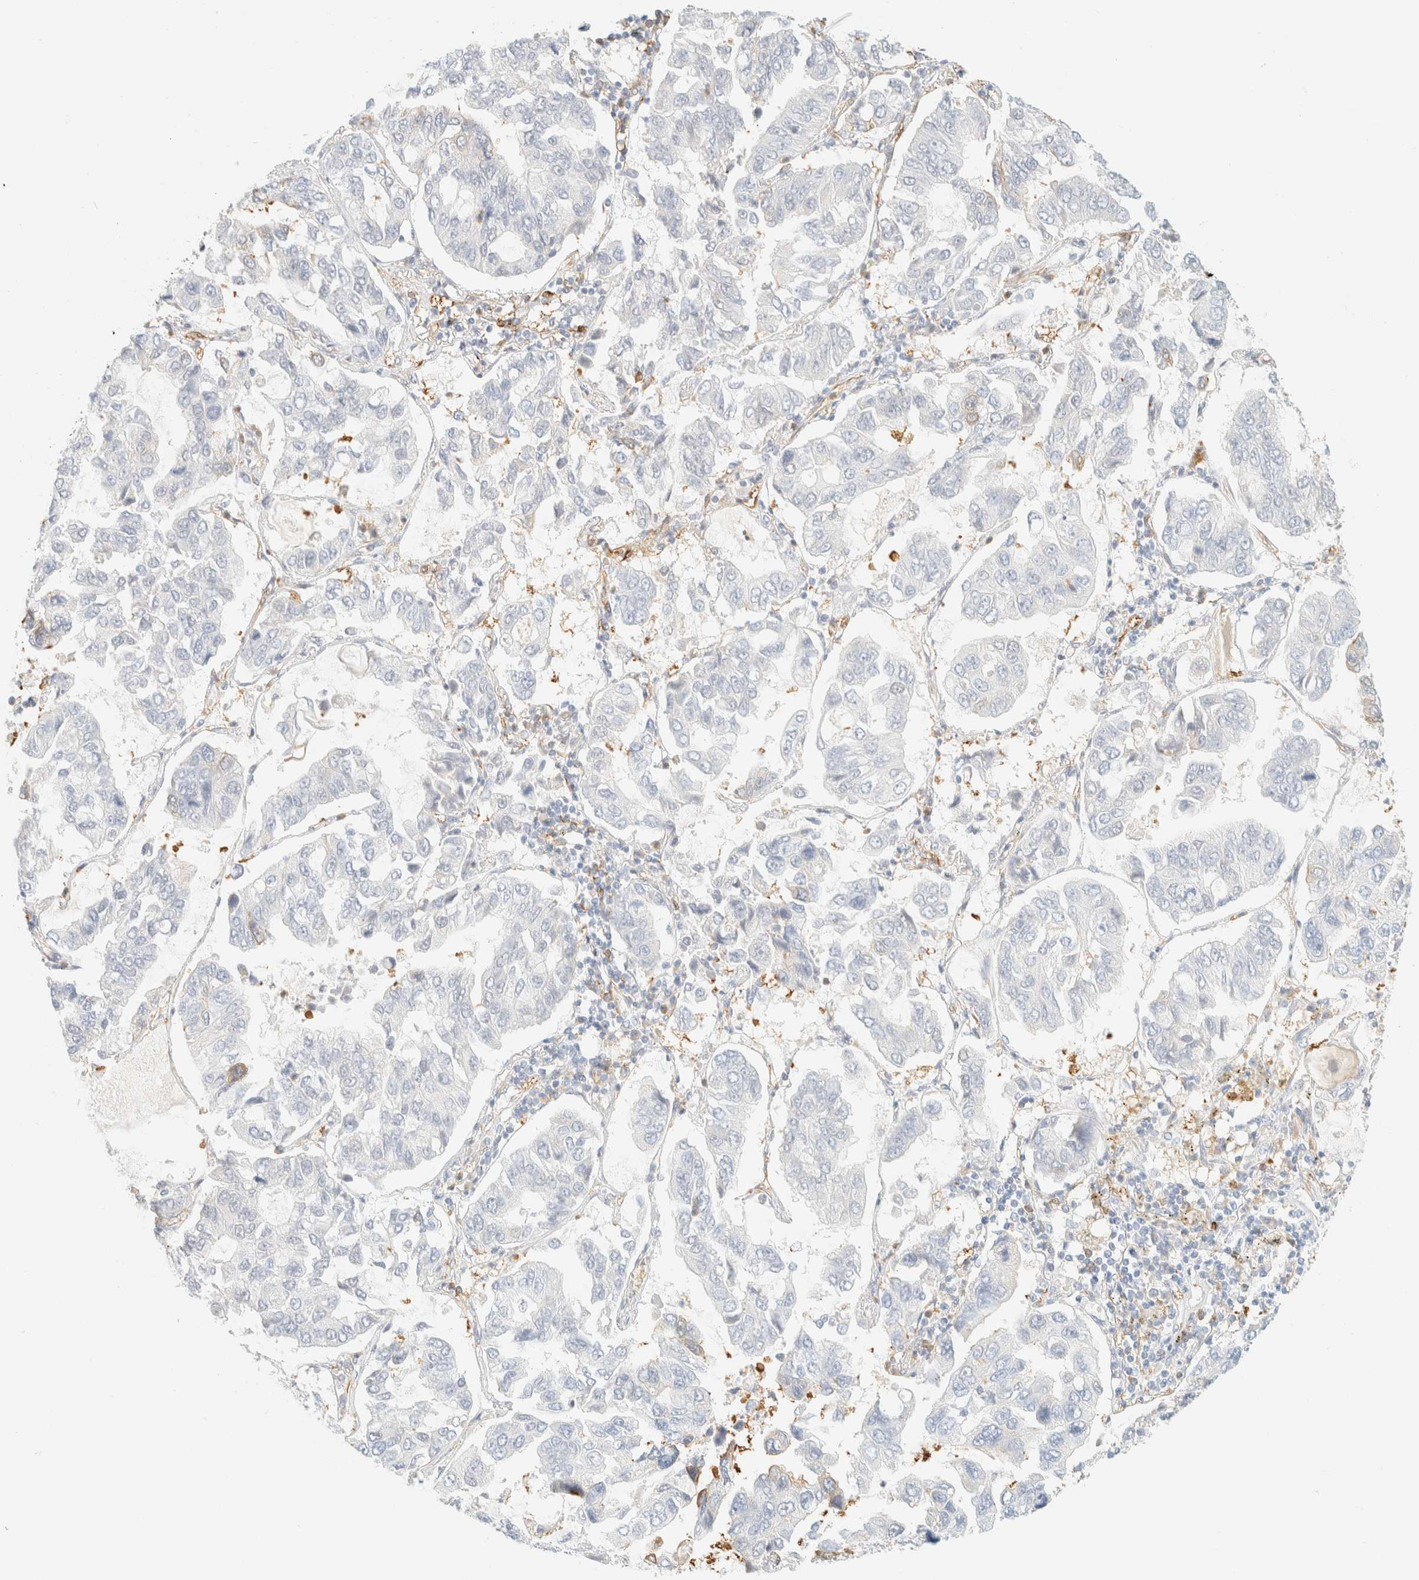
{"staining": {"intensity": "negative", "quantity": "none", "location": "none"}, "tissue": "lung cancer", "cell_type": "Tumor cells", "image_type": "cancer", "snomed": [{"axis": "morphology", "description": "Adenocarcinoma, NOS"}, {"axis": "topography", "description": "Lung"}], "caption": "DAB (3,3'-diaminobenzidine) immunohistochemical staining of lung cancer exhibits no significant staining in tumor cells.", "gene": "OTOP2", "patient": {"sex": "male", "age": 64}}